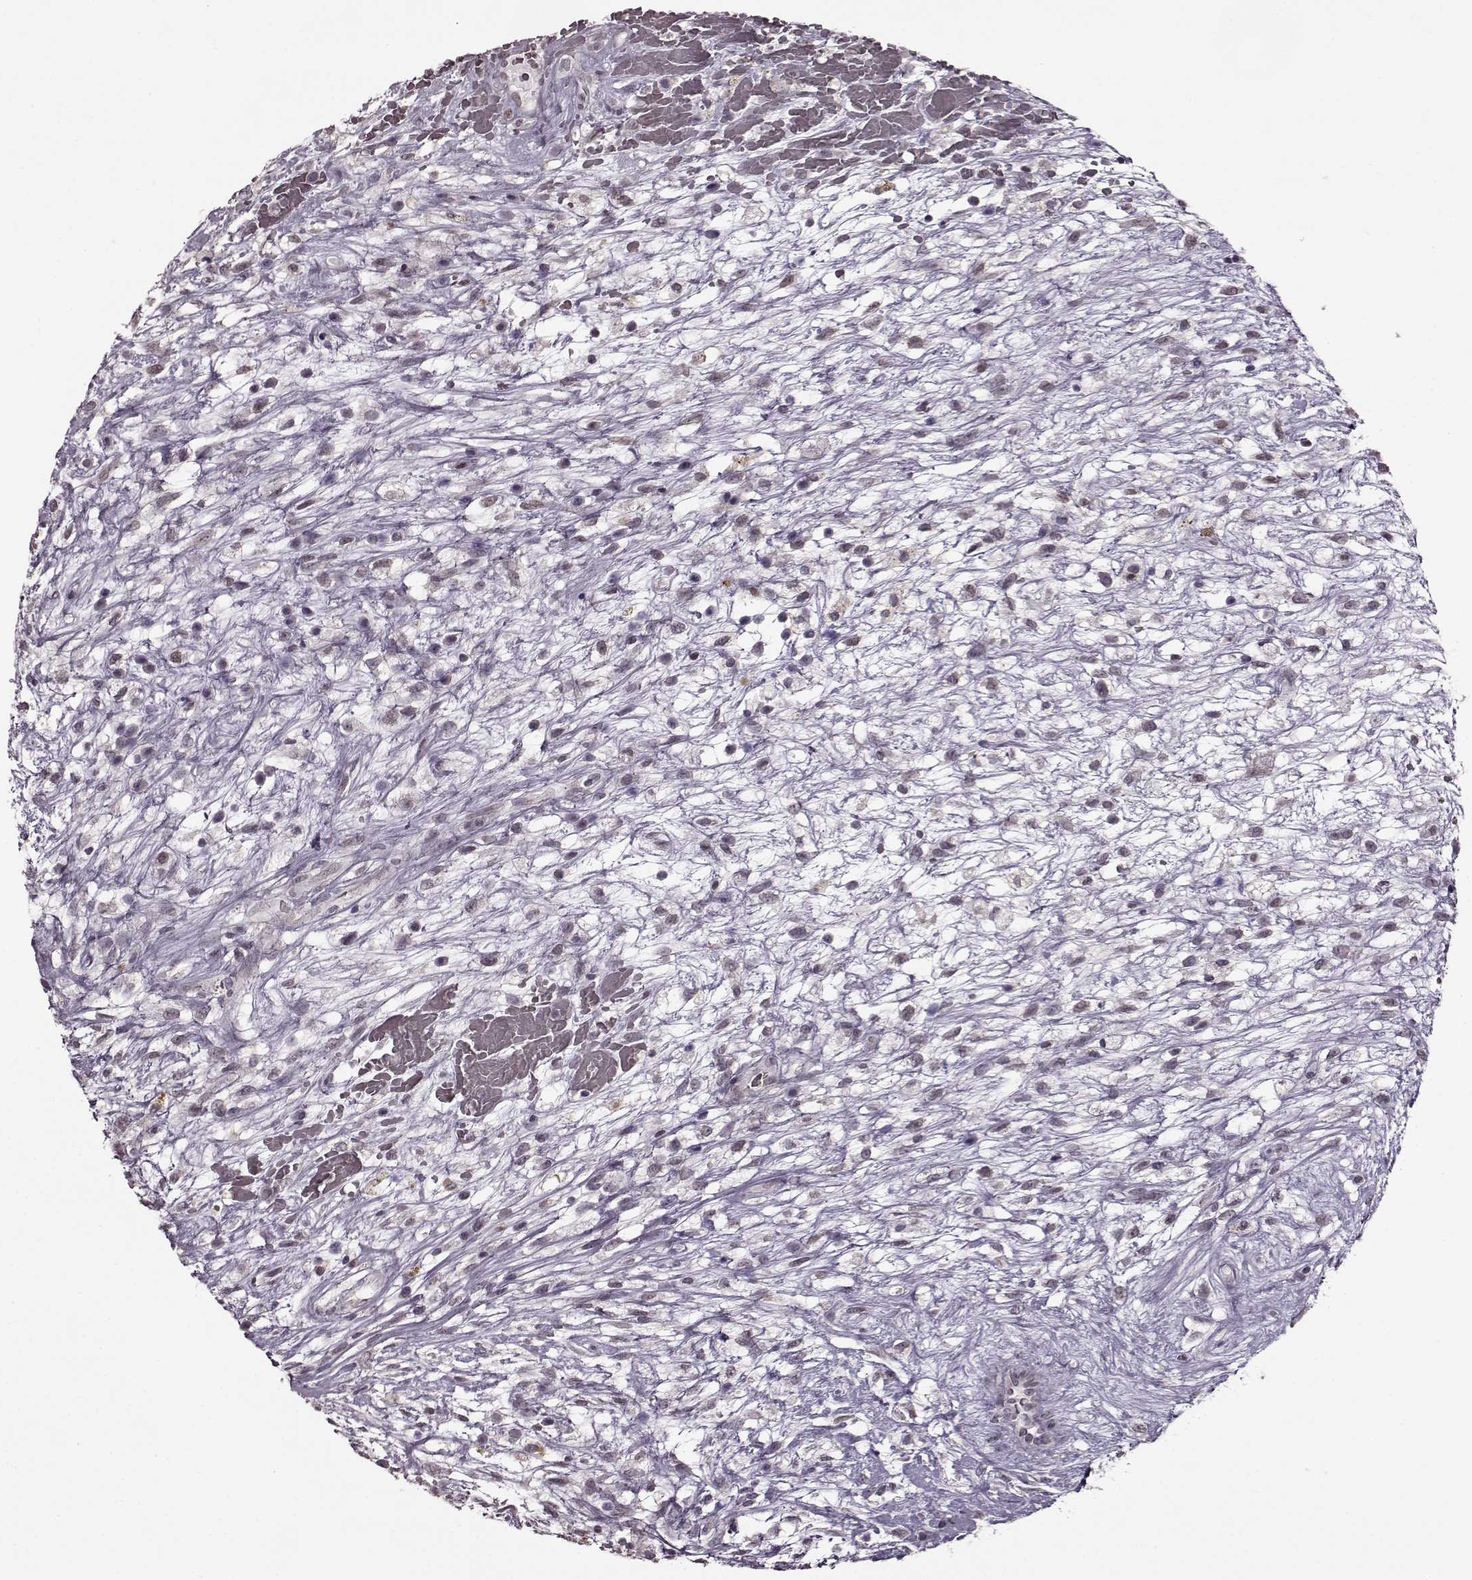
{"staining": {"intensity": "negative", "quantity": "none", "location": "none"}, "tissue": "testis cancer", "cell_type": "Tumor cells", "image_type": "cancer", "snomed": [{"axis": "morphology", "description": "Normal tissue, NOS"}, {"axis": "morphology", "description": "Carcinoma, Embryonal, NOS"}, {"axis": "topography", "description": "Testis"}], "caption": "Tumor cells are negative for protein expression in human testis cancer (embryonal carcinoma).", "gene": "STX1B", "patient": {"sex": "male", "age": 32}}